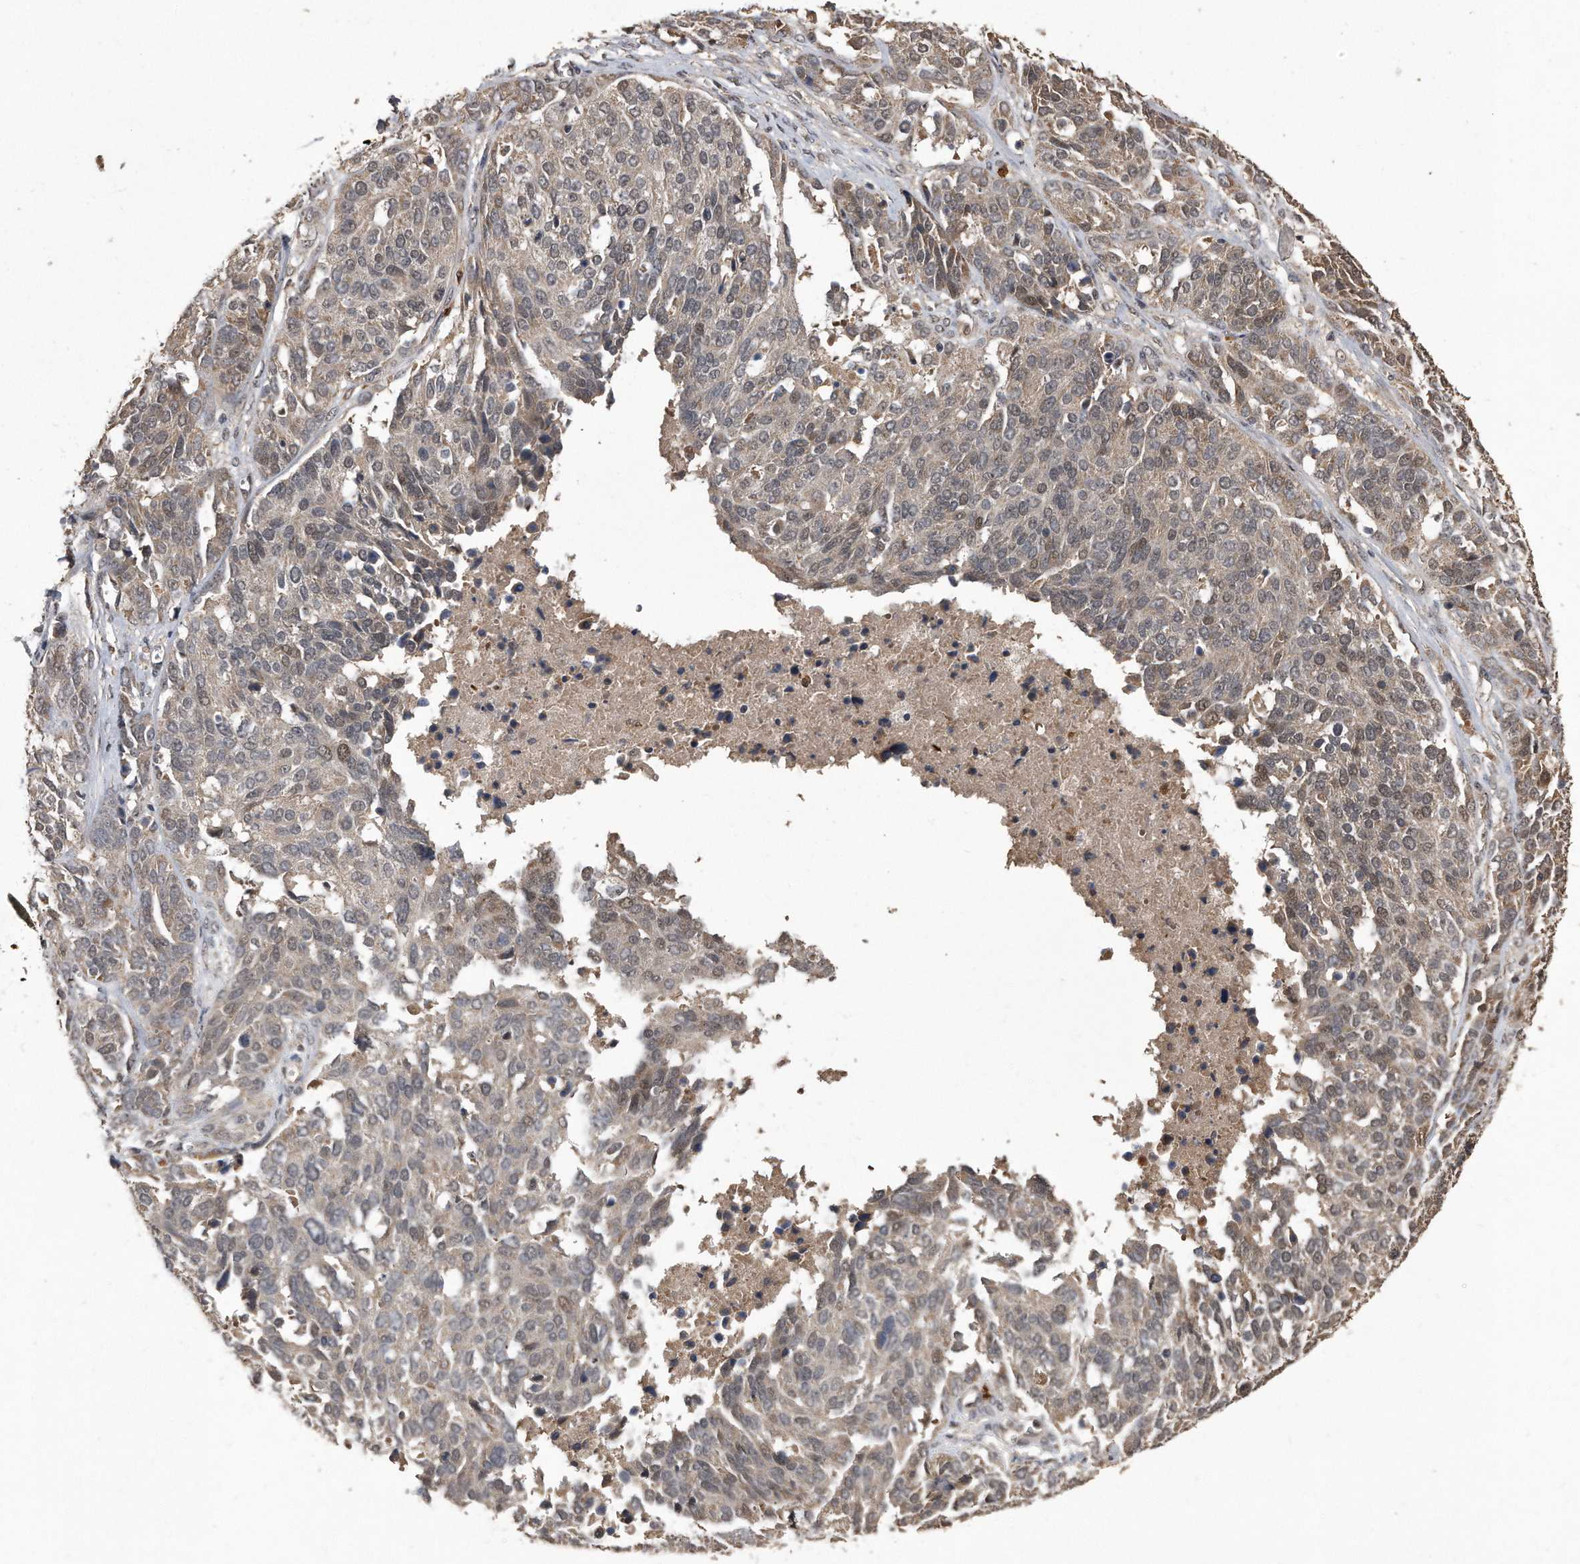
{"staining": {"intensity": "weak", "quantity": "<25%", "location": "cytoplasmic/membranous,nuclear"}, "tissue": "ovarian cancer", "cell_type": "Tumor cells", "image_type": "cancer", "snomed": [{"axis": "morphology", "description": "Cystadenocarcinoma, serous, NOS"}, {"axis": "topography", "description": "Ovary"}], "caption": "IHC photomicrograph of human serous cystadenocarcinoma (ovarian) stained for a protein (brown), which reveals no expression in tumor cells. Nuclei are stained in blue.", "gene": "PELO", "patient": {"sex": "female", "age": 44}}